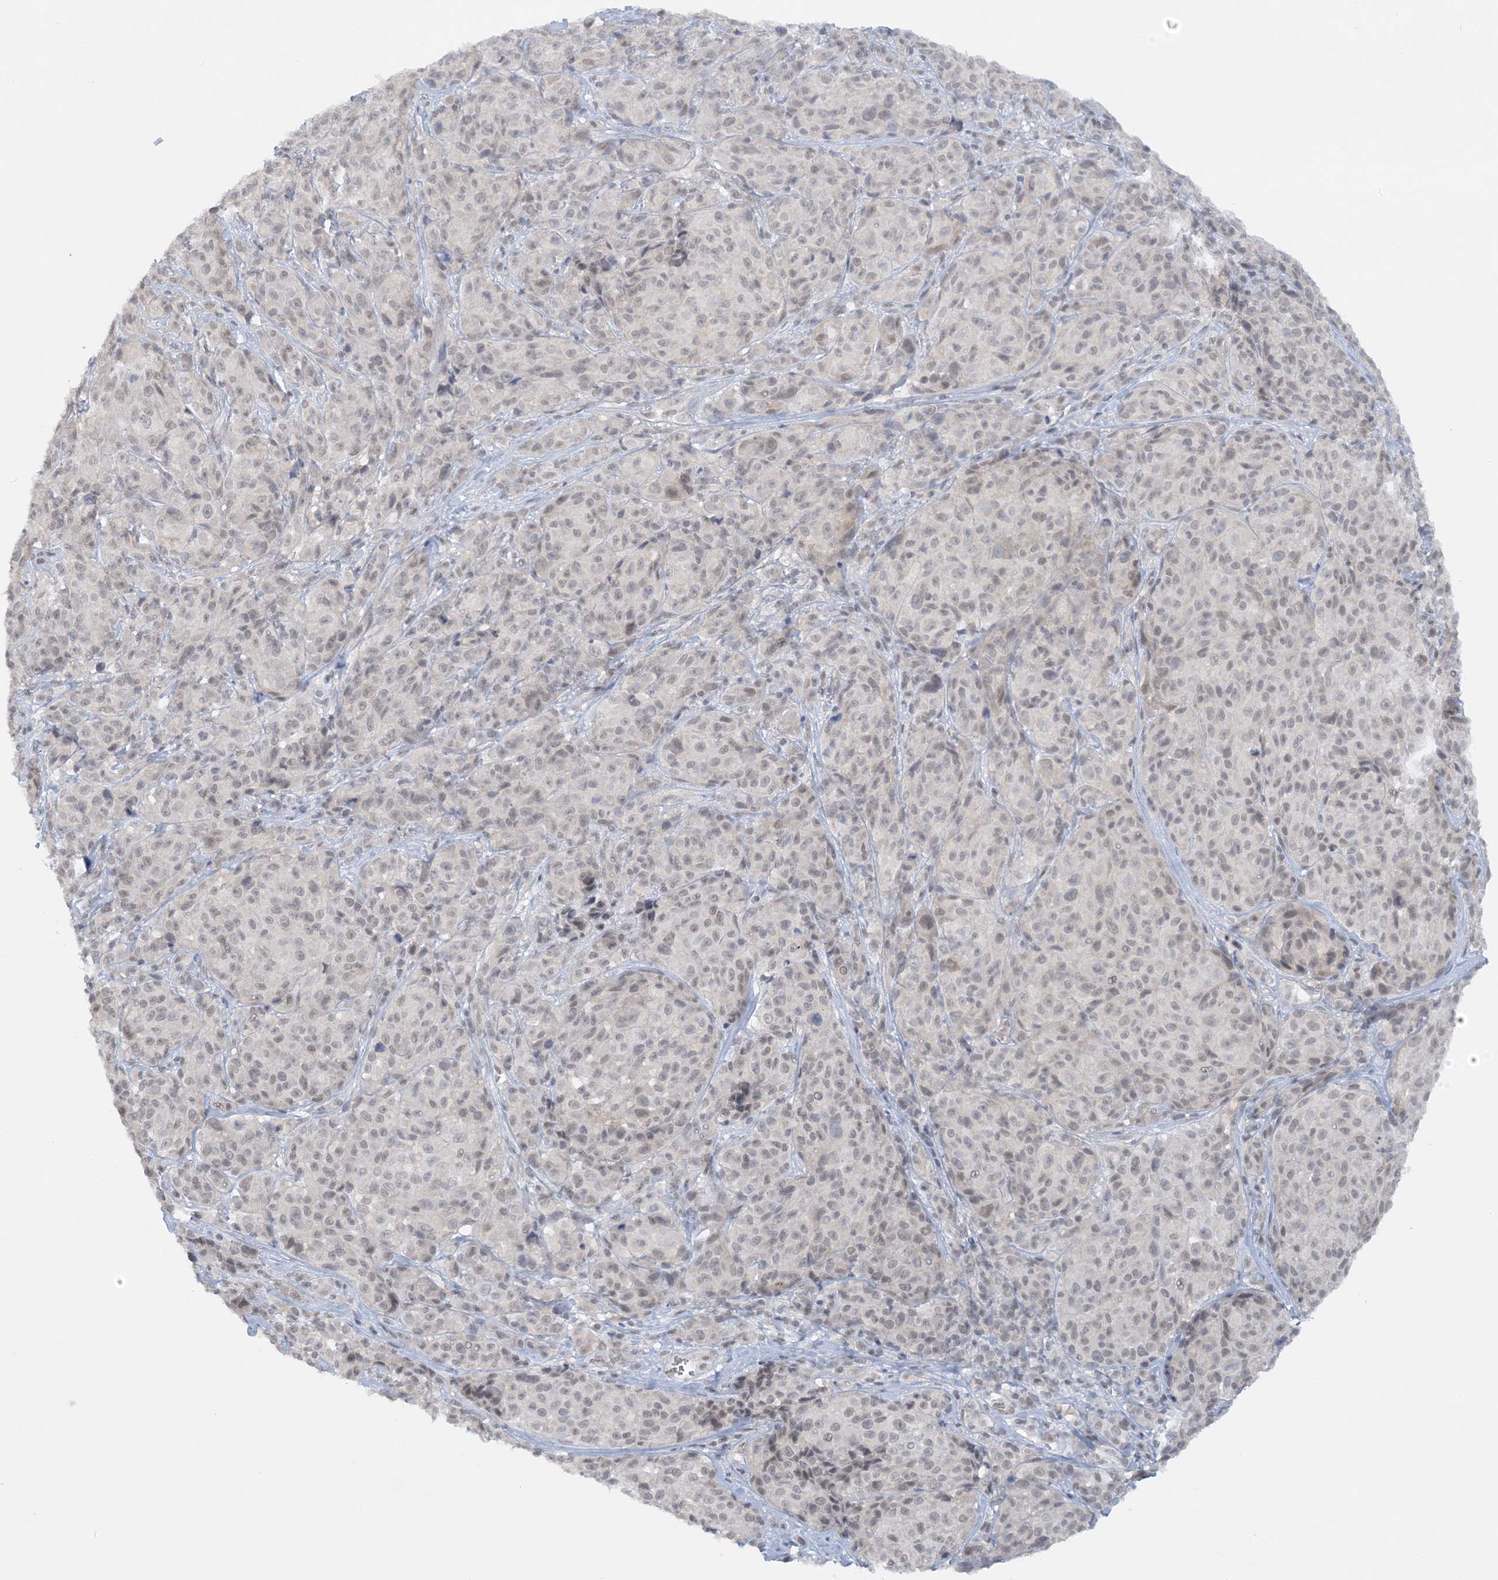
{"staining": {"intensity": "negative", "quantity": "none", "location": "none"}, "tissue": "melanoma", "cell_type": "Tumor cells", "image_type": "cancer", "snomed": [{"axis": "morphology", "description": "Malignant melanoma, NOS"}, {"axis": "topography", "description": "Skin"}], "caption": "Immunohistochemical staining of human malignant melanoma reveals no significant positivity in tumor cells.", "gene": "KMT2D", "patient": {"sex": "male", "age": 73}}